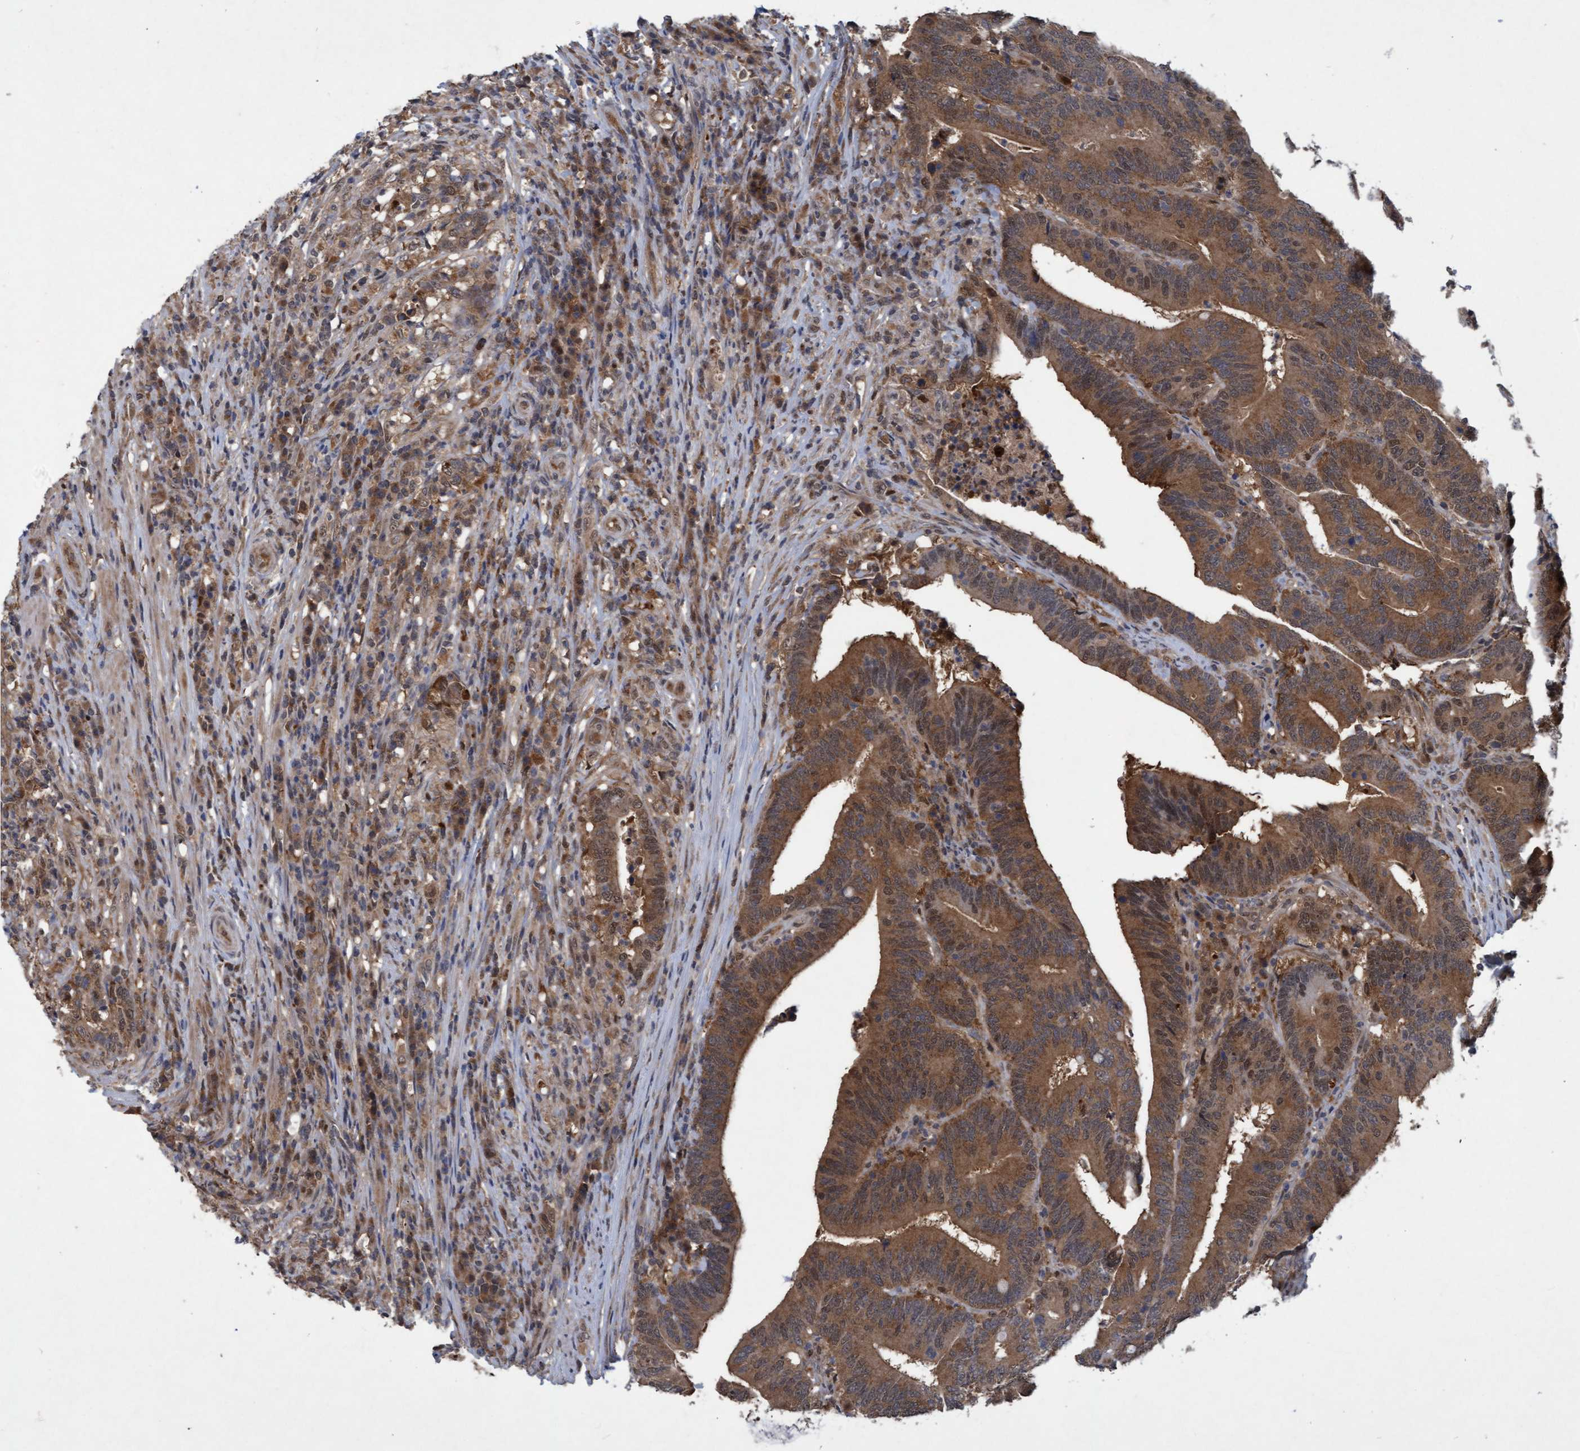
{"staining": {"intensity": "moderate", "quantity": ">75%", "location": "cytoplasmic/membranous,nuclear"}, "tissue": "colorectal cancer", "cell_type": "Tumor cells", "image_type": "cancer", "snomed": [{"axis": "morphology", "description": "Adenocarcinoma, NOS"}, {"axis": "topography", "description": "Colon"}], "caption": "High-power microscopy captured an IHC micrograph of colorectal cancer (adenocarcinoma), revealing moderate cytoplasmic/membranous and nuclear positivity in approximately >75% of tumor cells.", "gene": "PSMB6", "patient": {"sex": "female", "age": 66}}